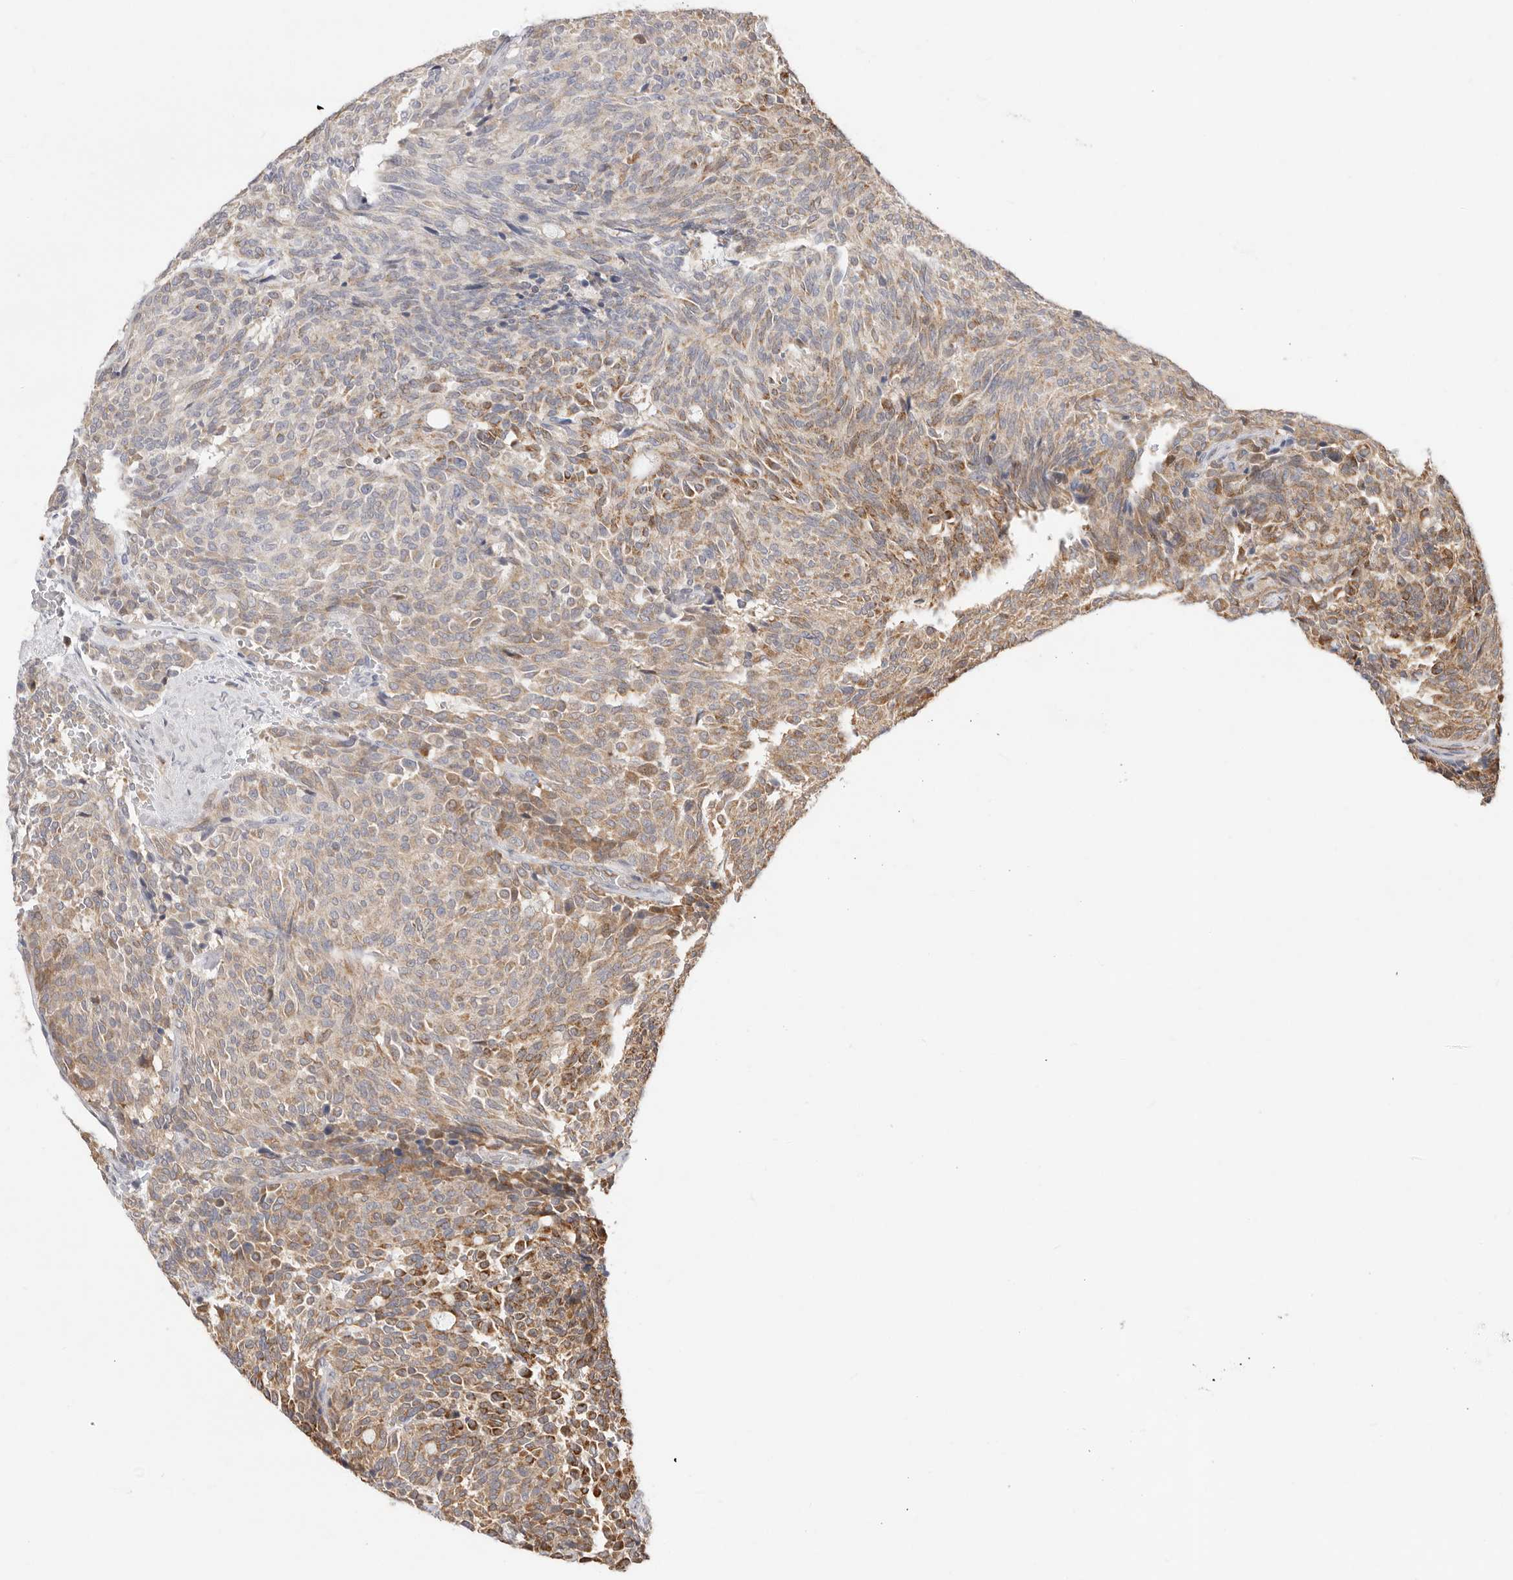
{"staining": {"intensity": "moderate", "quantity": "25%-75%", "location": "cytoplasmic/membranous"}, "tissue": "carcinoid", "cell_type": "Tumor cells", "image_type": "cancer", "snomed": [{"axis": "morphology", "description": "Carcinoid, malignant, NOS"}, {"axis": "topography", "description": "Pancreas"}], "caption": "Carcinoid (malignant) tissue reveals moderate cytoplasmic/membranous positivity in approximately 25%-75% of tumor cells", "gene": "USH1C", "patient": {"sex": "female", "age": 54}}